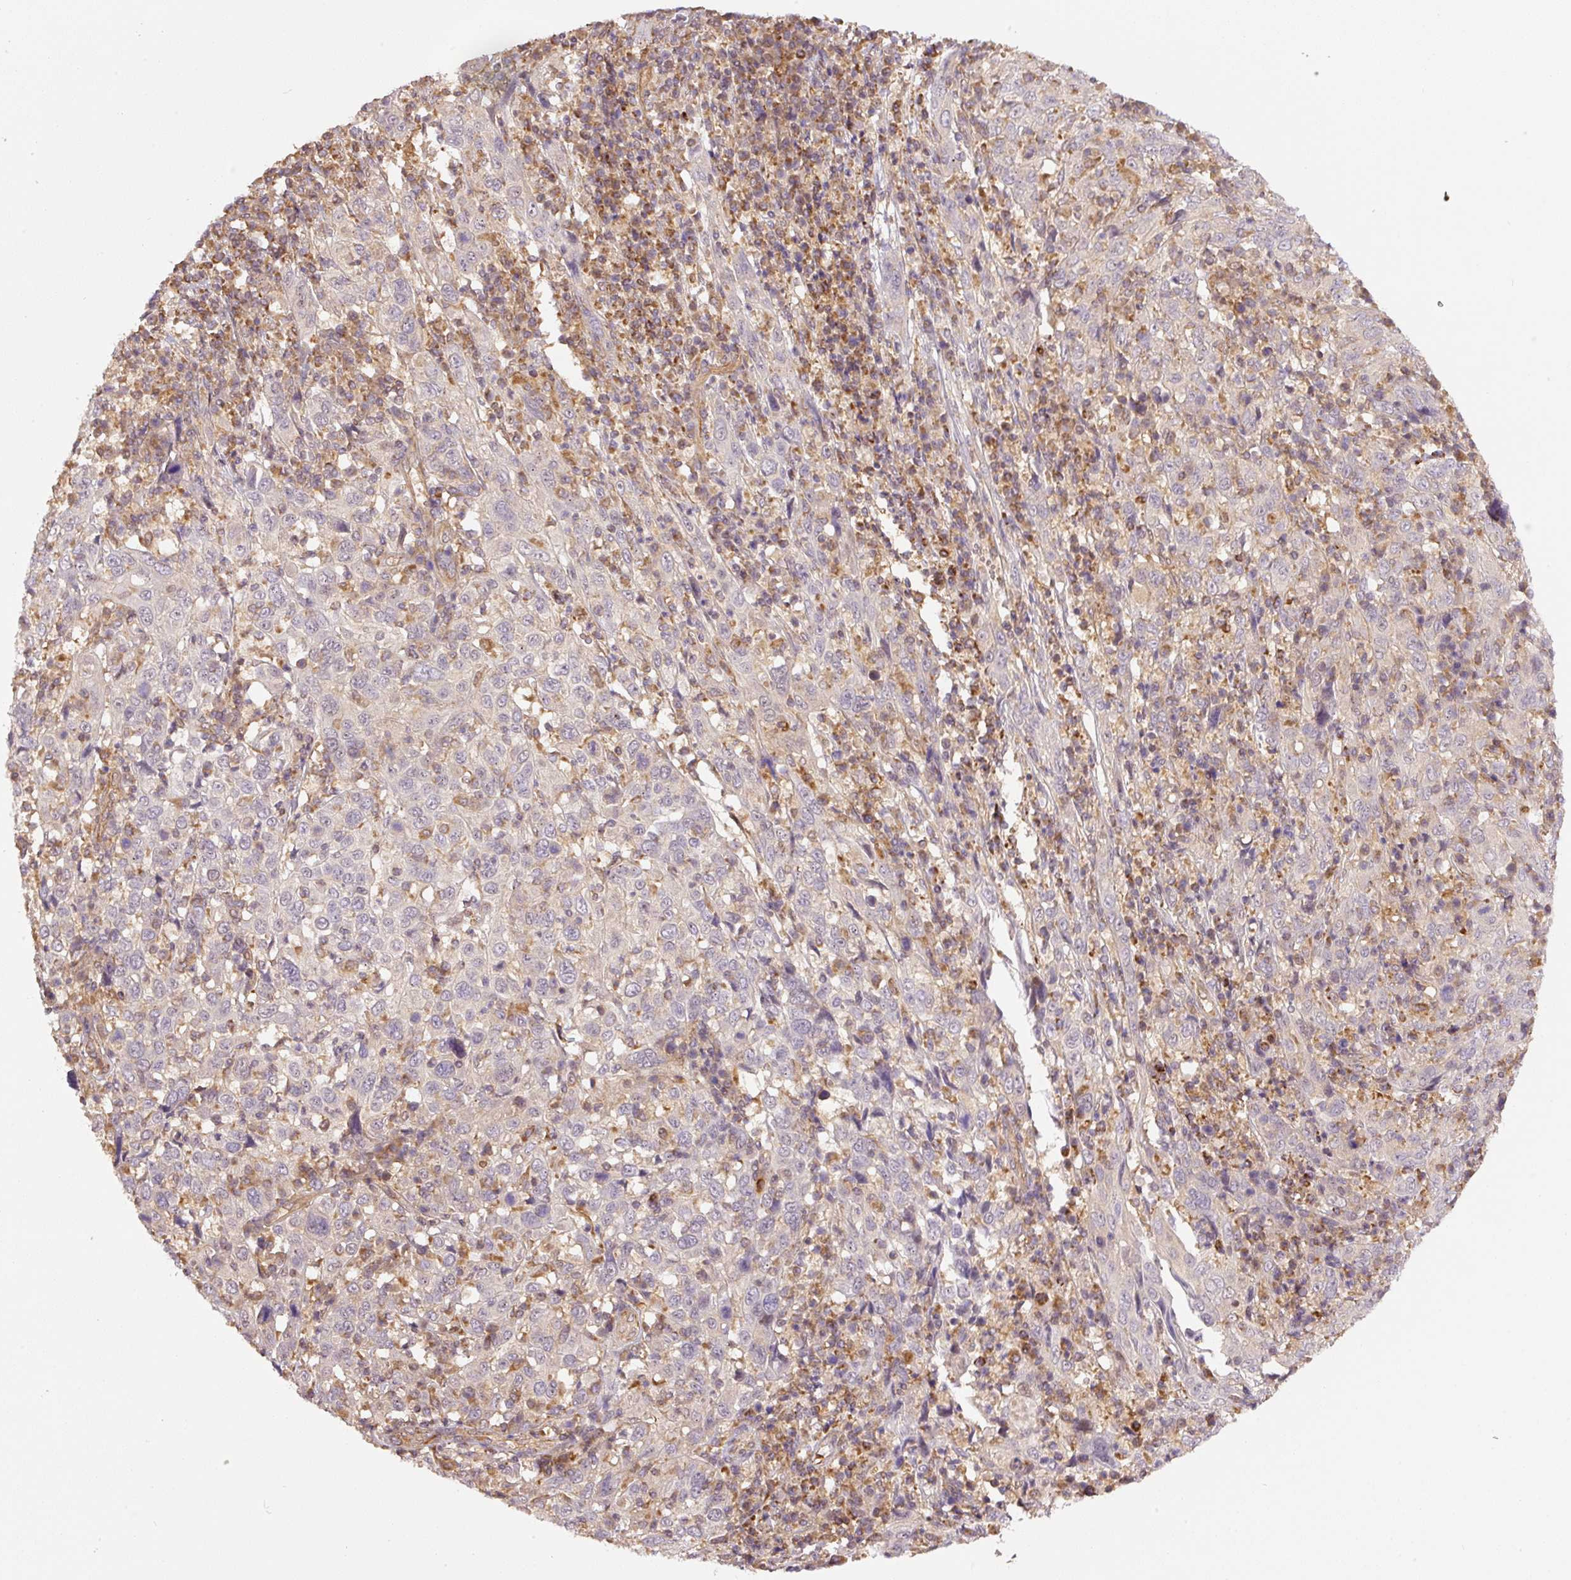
{"staining": {"intensity": "negative", "quantity": "none", "location": "none"}, "tissue": "cervical cancer", "cell_type": "Tumor cells", "image_type": "cancer", "snomed": [{"axis": "morphology", "description": "Squamous cell carcinoma, NOS"}, {"axis": "topography", "description": "Cervix"}], "caption": "This is an immunohistochemistry (IHC) micrograph of human cervical cancer (squamous cell carcinoma). There is no positivity in tumor cells.", "gene": "PCK2", "patient": {"sex": "female", "age": 46}}